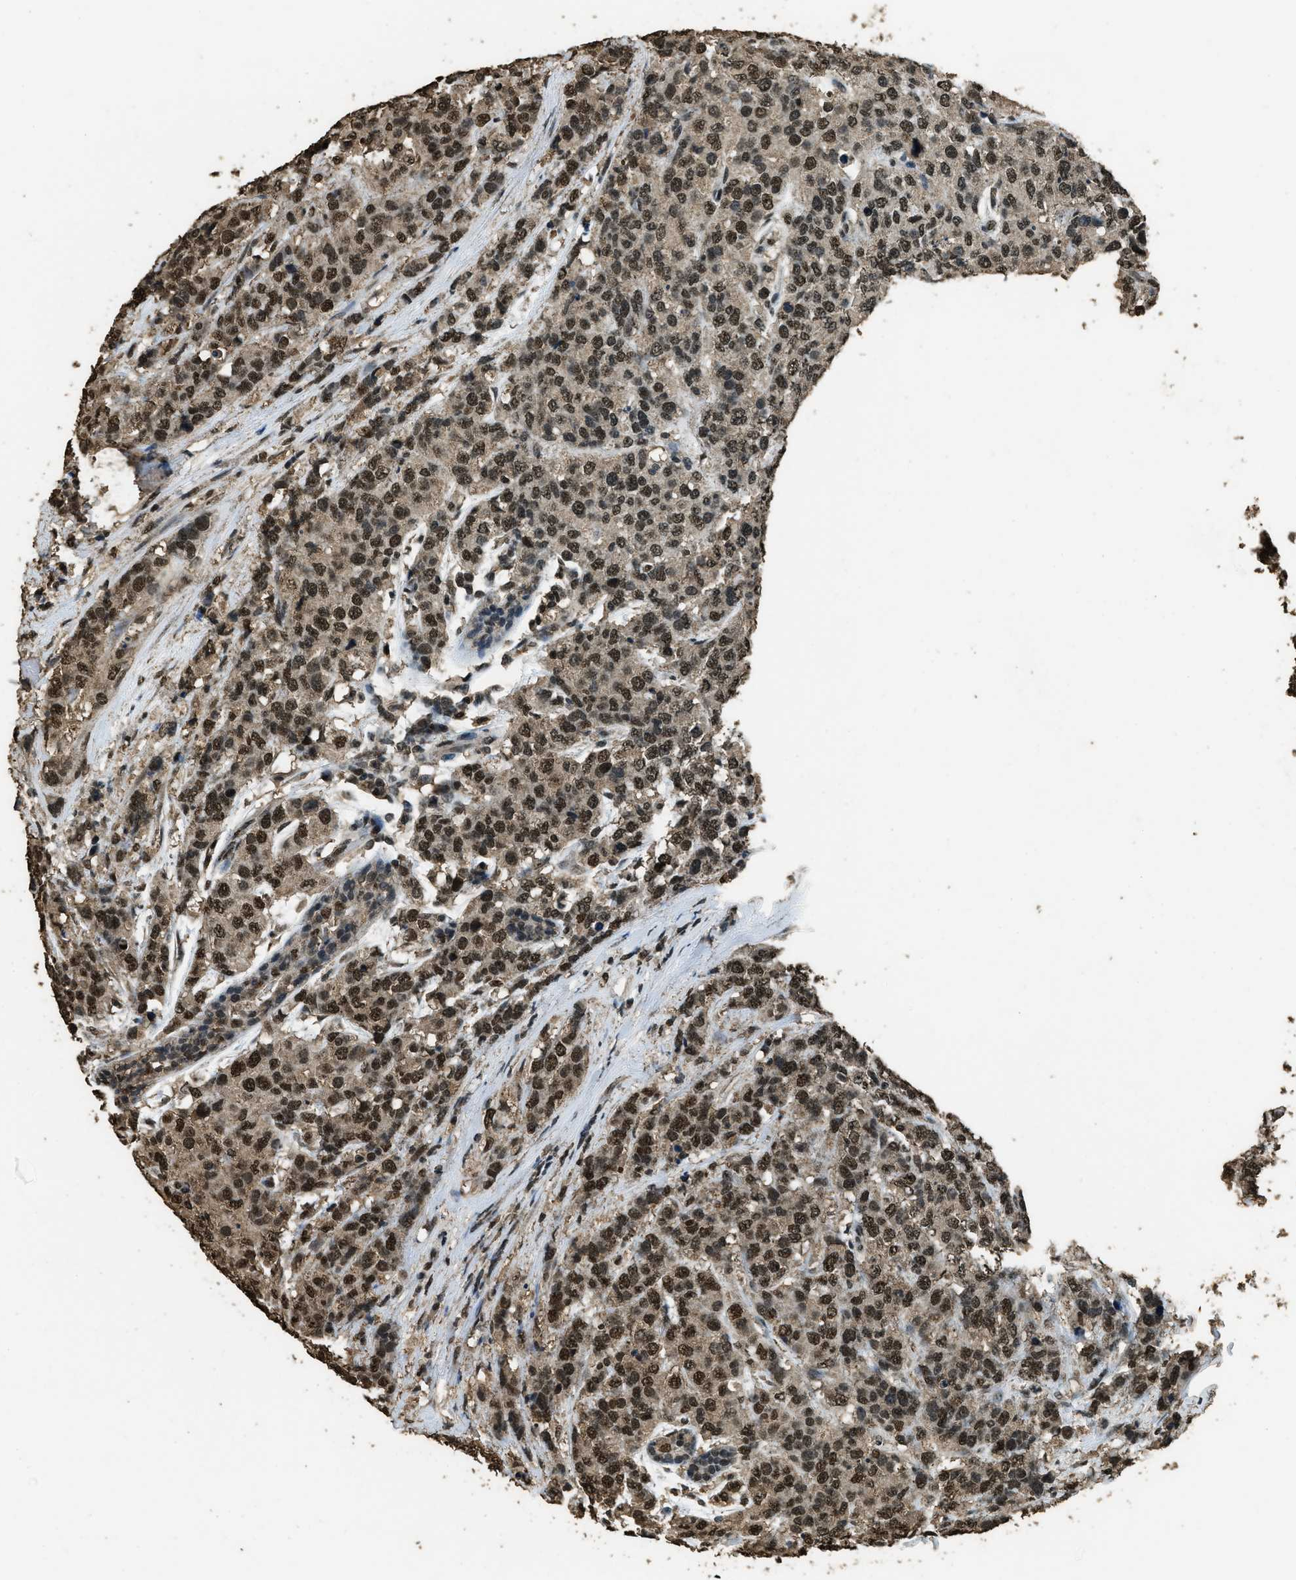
{"staining": {"intensity": "strong", "quantity": ">75%", "location": "nuclear"}, "tissue": "breast cancer", "cell_type": "Tumor cells", "image_type": "cancer", "snomed": [{"axis": "morphology", "description": "Lobular carcinoma"}, {"axis": "topography", "description": "Breast"}], "caption": "The immunohistochemical stain labels strong nuclear staining in tumor cells of breast cancer (lobular carcinoma) tissue.", "gene": "MYB", "patient": {"sex": "female", "age": 59}}